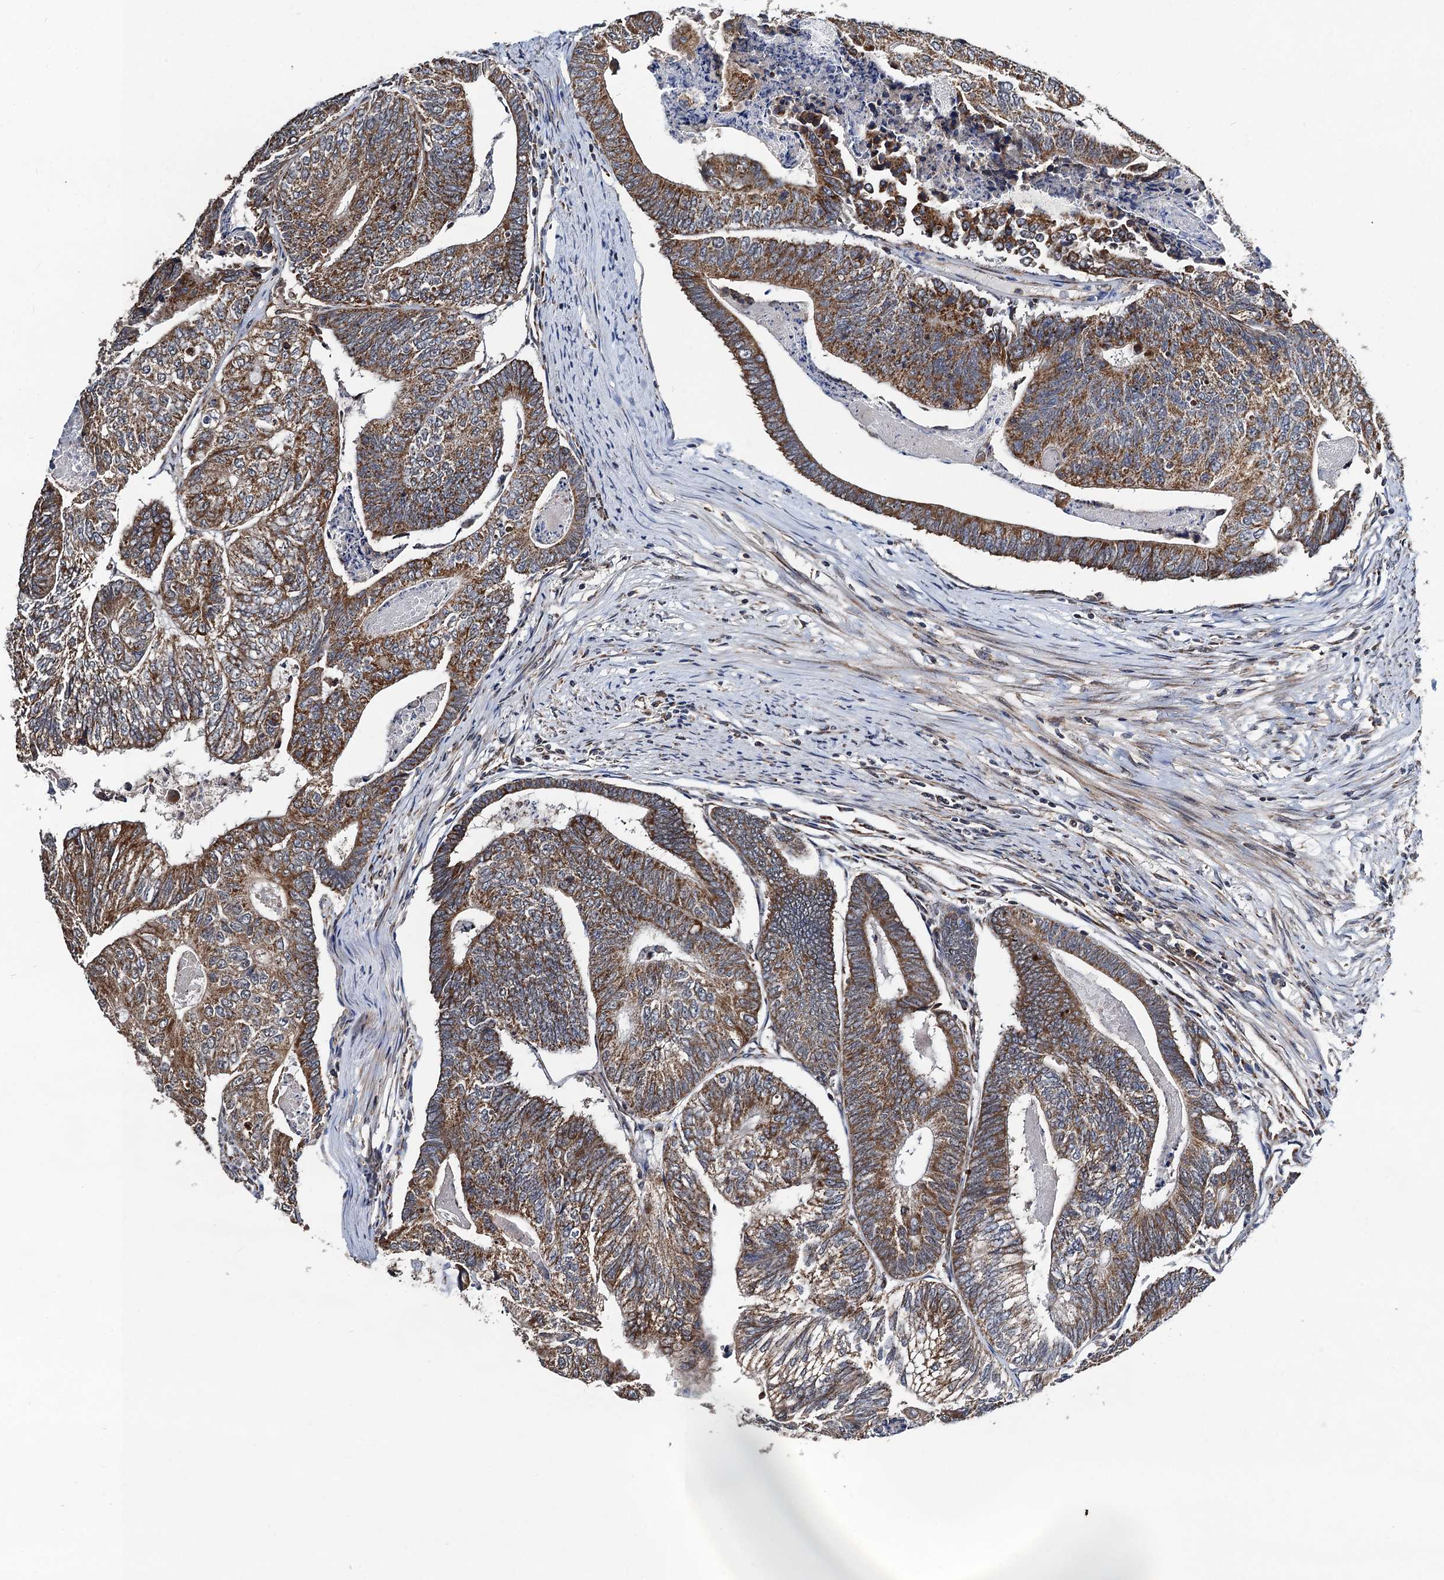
{"staining": {"intensity": "moderate", "quantity": ">75%", "location": "cytoplasmic/membranous"}, "tissue": "colorectal cancer", "cell_type": "Tumor cells", "image_type": "cancer", "snomed": [{"axis": "morphology", "description": "Adenocarcinoma, NOS"}, {"axis": "topography", "description": "Colon"}], "caption": "This is a photomicrograph of immunohistochemistry staining of colorectal adenocarcinoma, which shows moderate positivity in the cytoplasmic/membranous of tumor cells.", "gene": "CMPK2", "patient": {"sex": "female", "age": 67}}